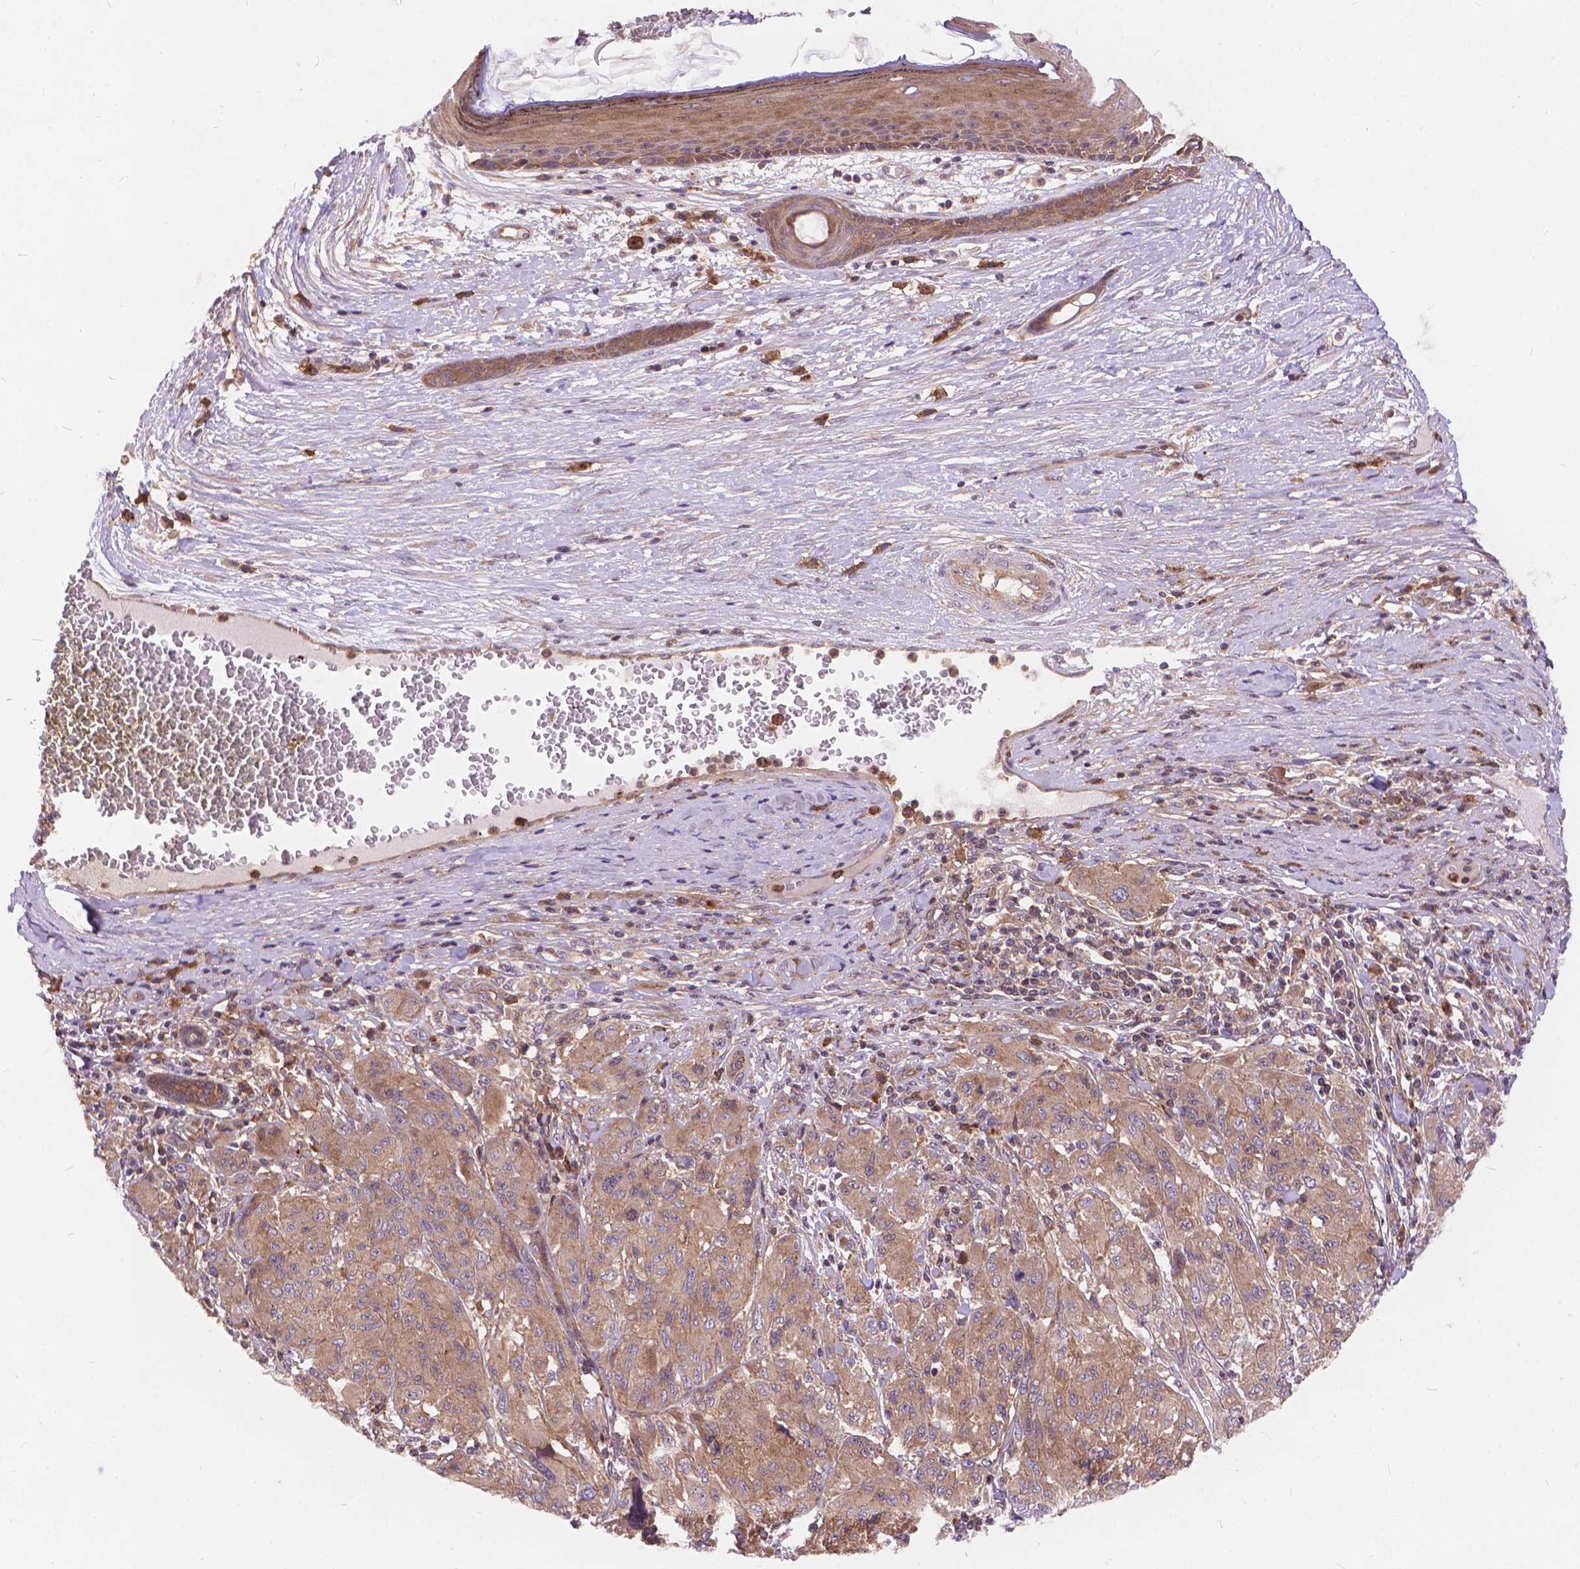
{"staining": {"intensity": "weak", "quantity": ">75%", "location": "cytoplasmic/membranous"}, "tissue": "melanoma", "cell_type": "Tumor cells", "image_type": "cancer", "snomed": [{"axis": "morphology", "description": "Malignant melanoma, NOS"}, {"axis": "topography", "description": "Skin"}], "caption": "Human melanoma stained with a brown dye displays weak cytoplasmic/membranous positive positivity in about >75% of tumor cells.", "gene": "ARAP1", "patient": {"sex": "female", "age": 91}}